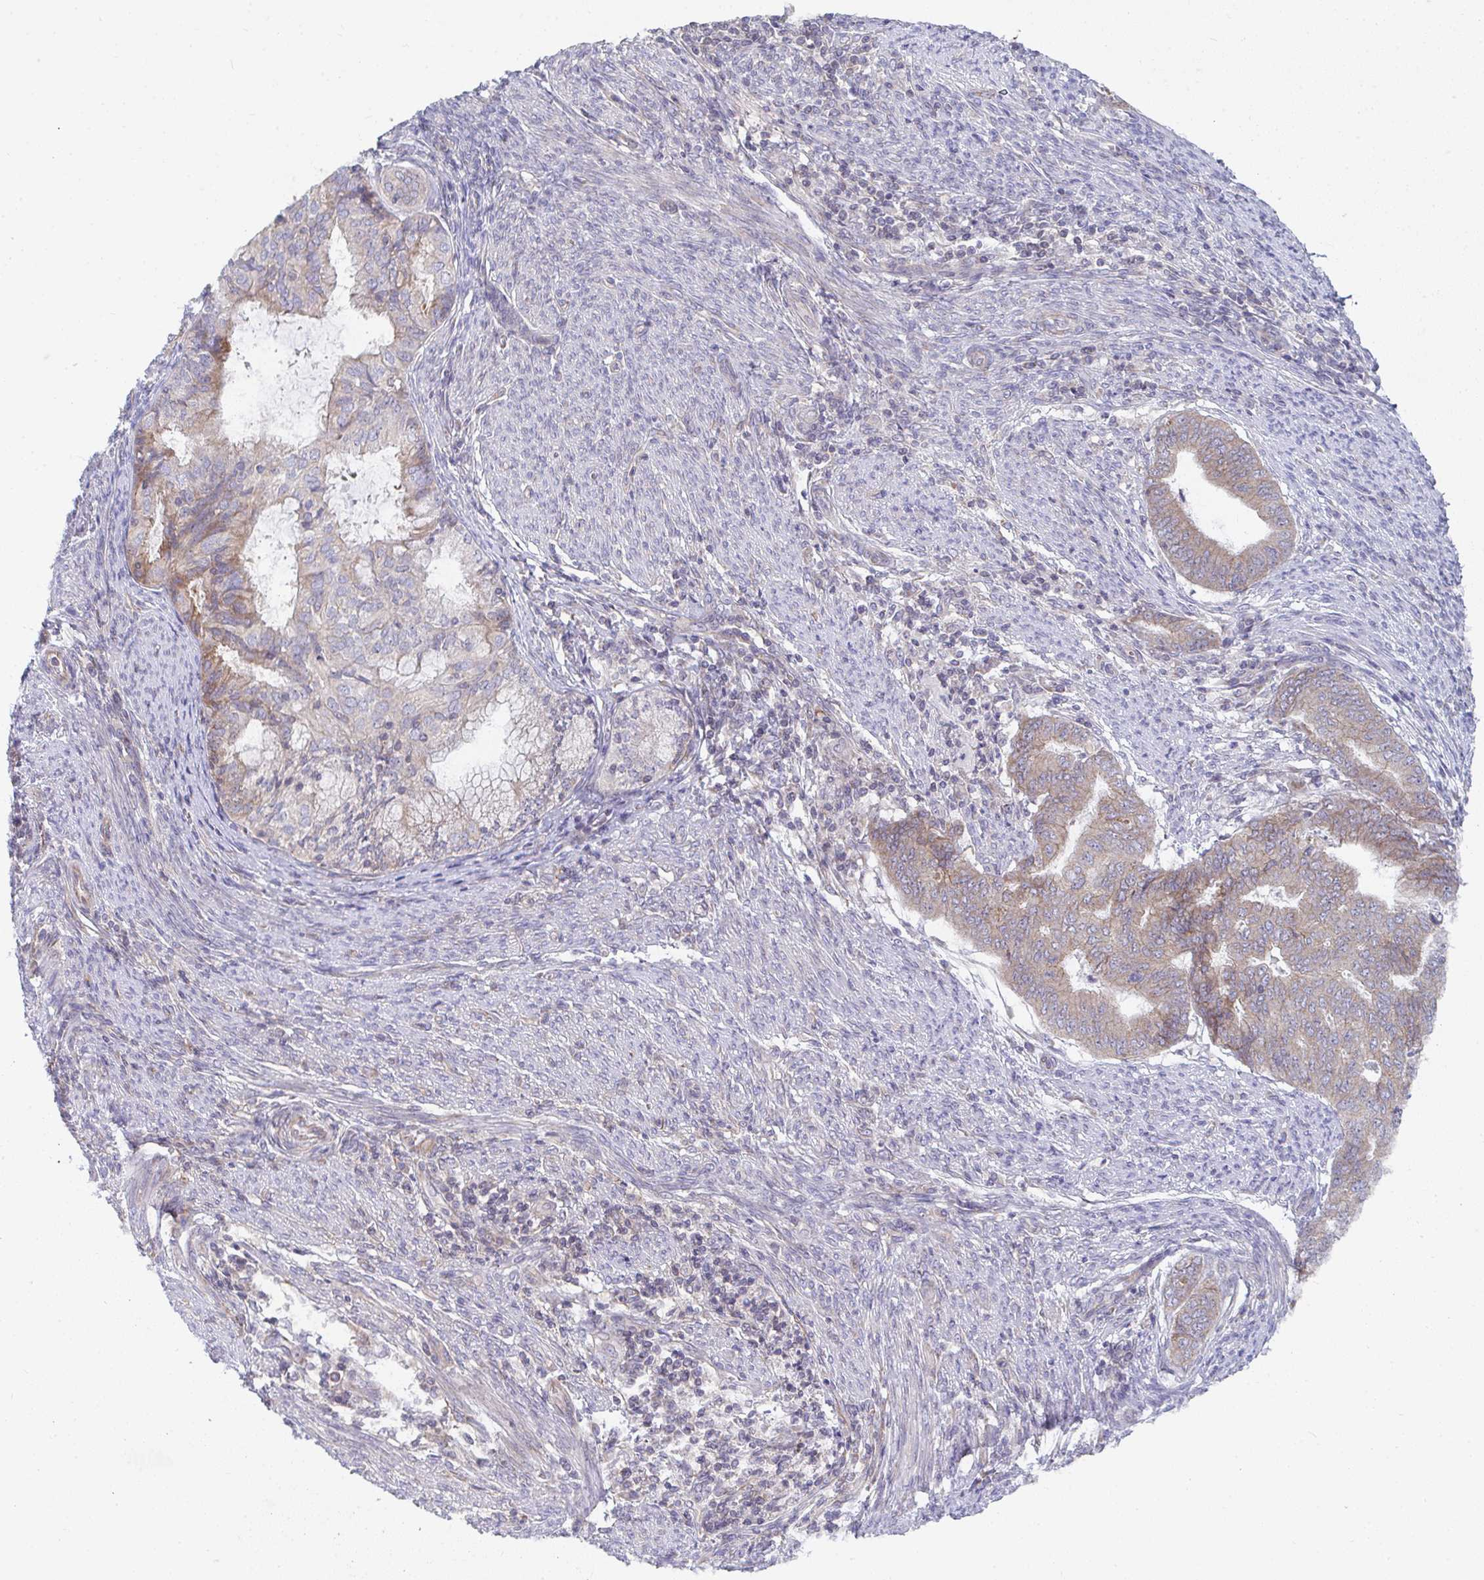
{"staining": {"intensity": "weak", "quantity": "25%-75%", "location": "cytoplasmic/membranous"}, "tissue": "endometrial cancer", "cell_type": "Tumor cells", "image_type": "cancer", "snomed": [{"axis": "morphology", "description": "Adenocarcinoma, NOS"}, {"axis": "topography", "description": "Endometrium"}], "caption": "Protein expression analysis of human endometrial cancer reveals weak cytoplasmic/membranous staining in approximately 25%-75% of tumor cells.", "gene": "EIF1AD", "patient": {"sex": "female", "age": 79}}